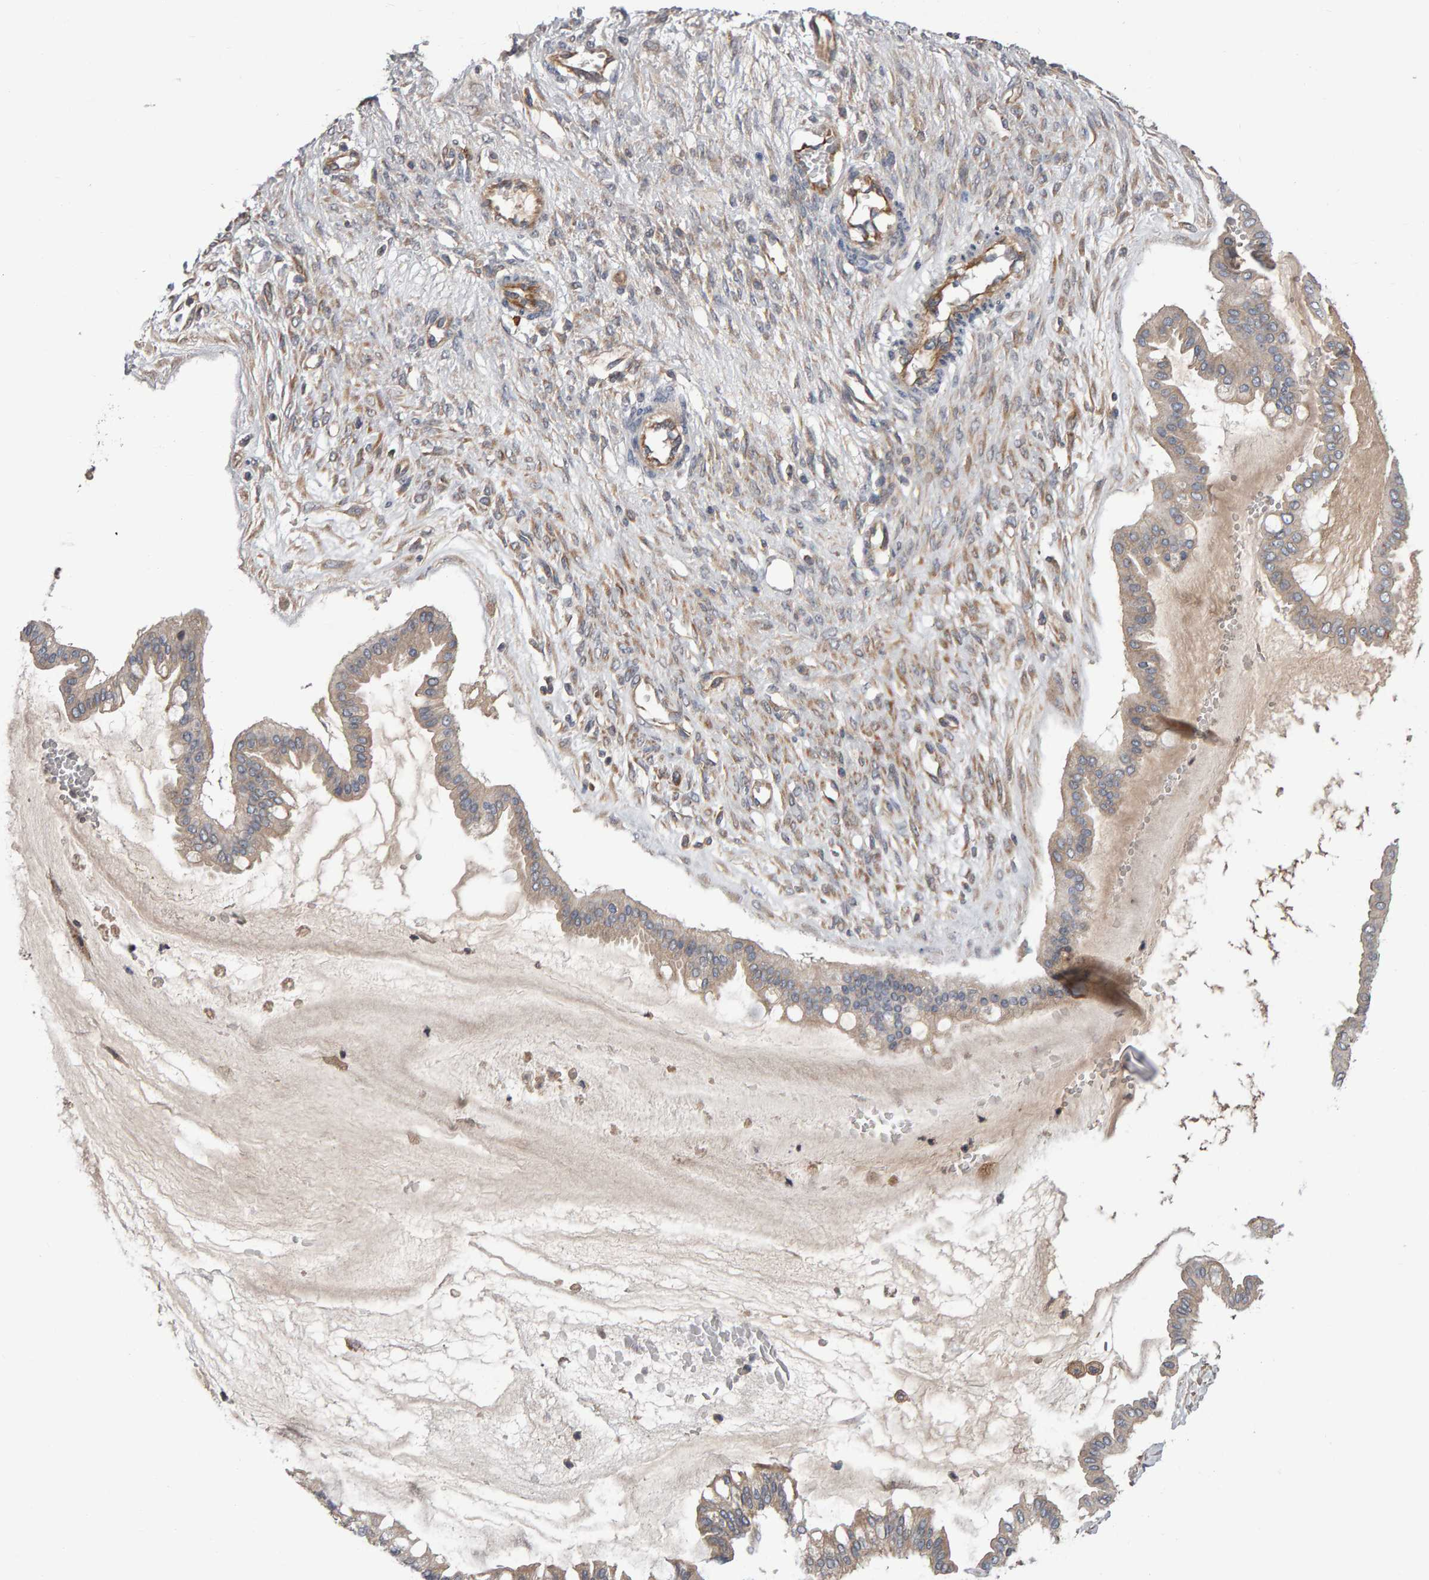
{"staining": {"intensity": "negative", "quantity": "none", "location": "none"}, "tissue": "ovarian cancer", "cell_type": "Tumor cells", "image_type": "cancer", "snomed": [{"axis": "morphology", "description": "Cystadenocarcinoma, mucinous, NOS"}, {"axis": "topography", "description": "Ovary"}], "caption": "DAB (3,3'-diaminobenzidine) immunohistochemical staining of human ovarian cancer demonstrates no significant expression in tumor cells.", "gene": "PGS1", "patient": {"sex": "female", "age": 73}}